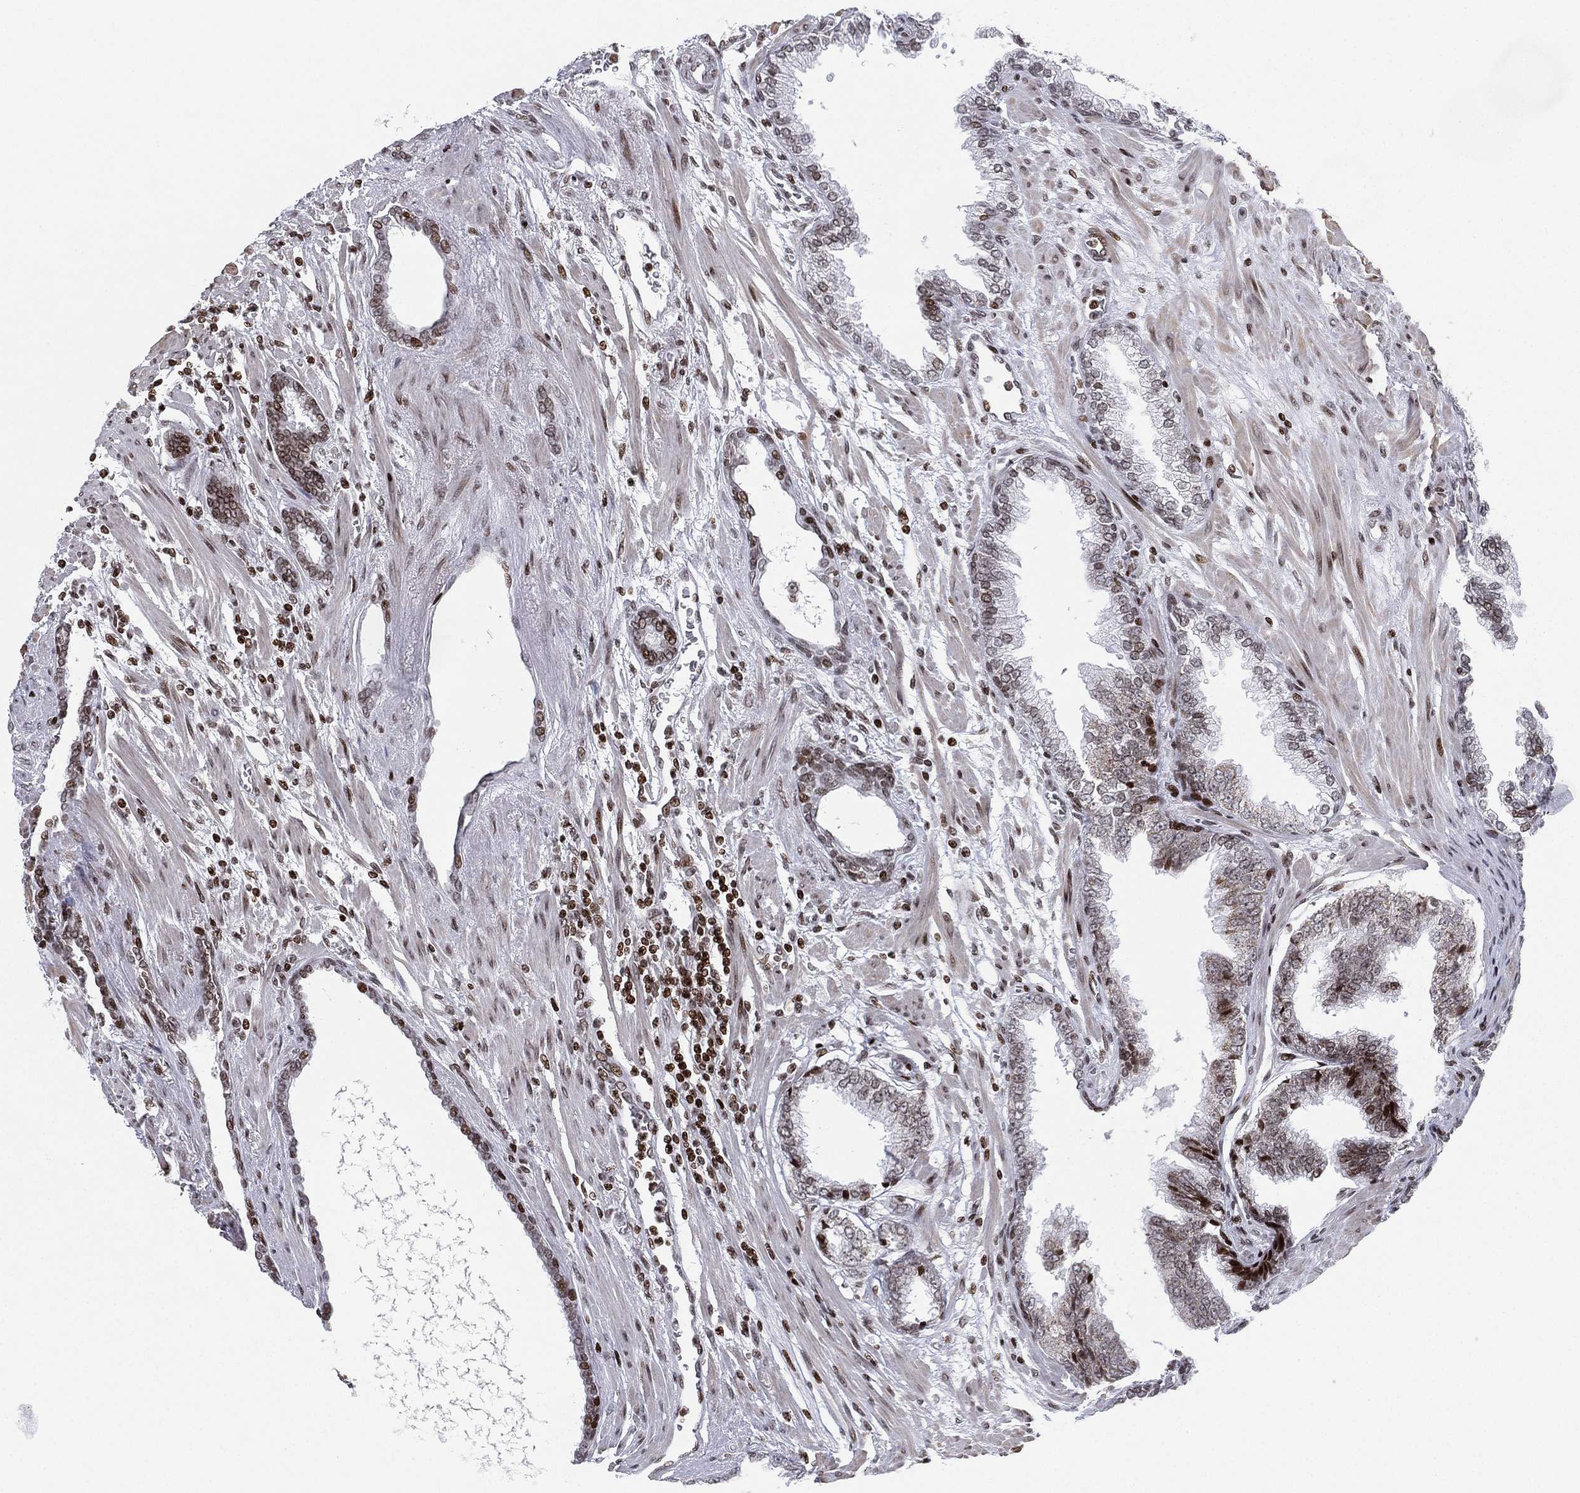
{"staining": {"intensity": "moderate", "quantity": "<25%", "location": "nuclear"}, "tissue": "prostate cancer", "cell_type": "Tumor cells", "image_type": "cancer", "snomed": [{"axis": "morphology", "description": "Adenocarcinoma, Low grade"}, {"axis": "topography", "description": "Prostate"}], "caption": "An image showing moderate nuclear positivity in about <25% of tumor cells in prostate cancer (adenocarcinoma (low-grade)), as visualized by brown immunohistochemical staining.", "gene": "MFSD14A", "patient": {"sex": "male", "age": 69}}